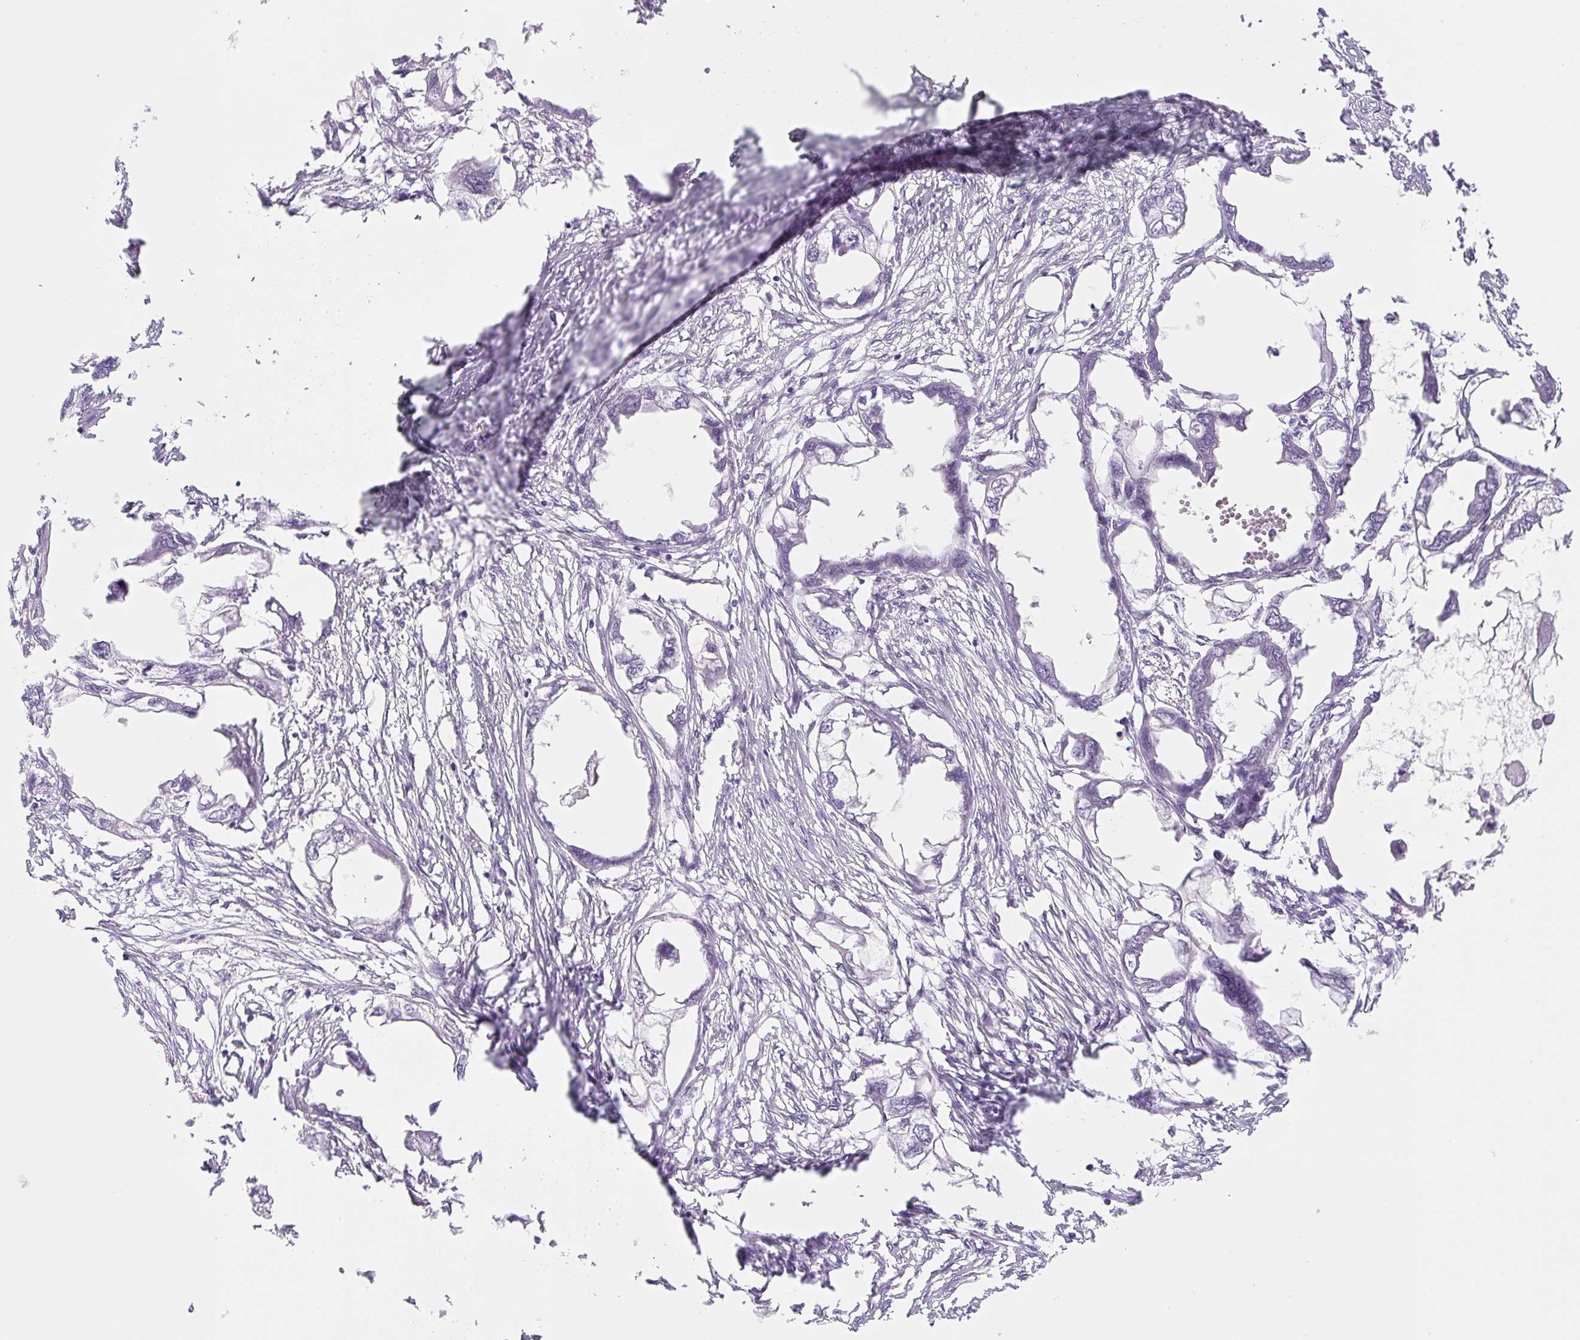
{"staining": {"intensity": "negative", "quantity": "none", "location": "none"}, "tissue": "endometrial cancer", "cell_type": "Tumor cells", "image_type": "cancer", "snomed": [{"axis": "morphology", "description": "Adenocarcinoma, NOS"}, {"axis": "morphology", "description": "Adenocarcinoma, metastatic, NOS"}, {"axis": "topography", "description": "Adipose tissue"}, {"axis": "topography", "description": "Endometrium"}], "caption": "A high-resolution photomicrograph shows IHC staining of endometrial cancer, which demonstrates no significant staining in tumor cells.", "gene": "PRM1", "patient": {"sex": "female", "age": 67}}